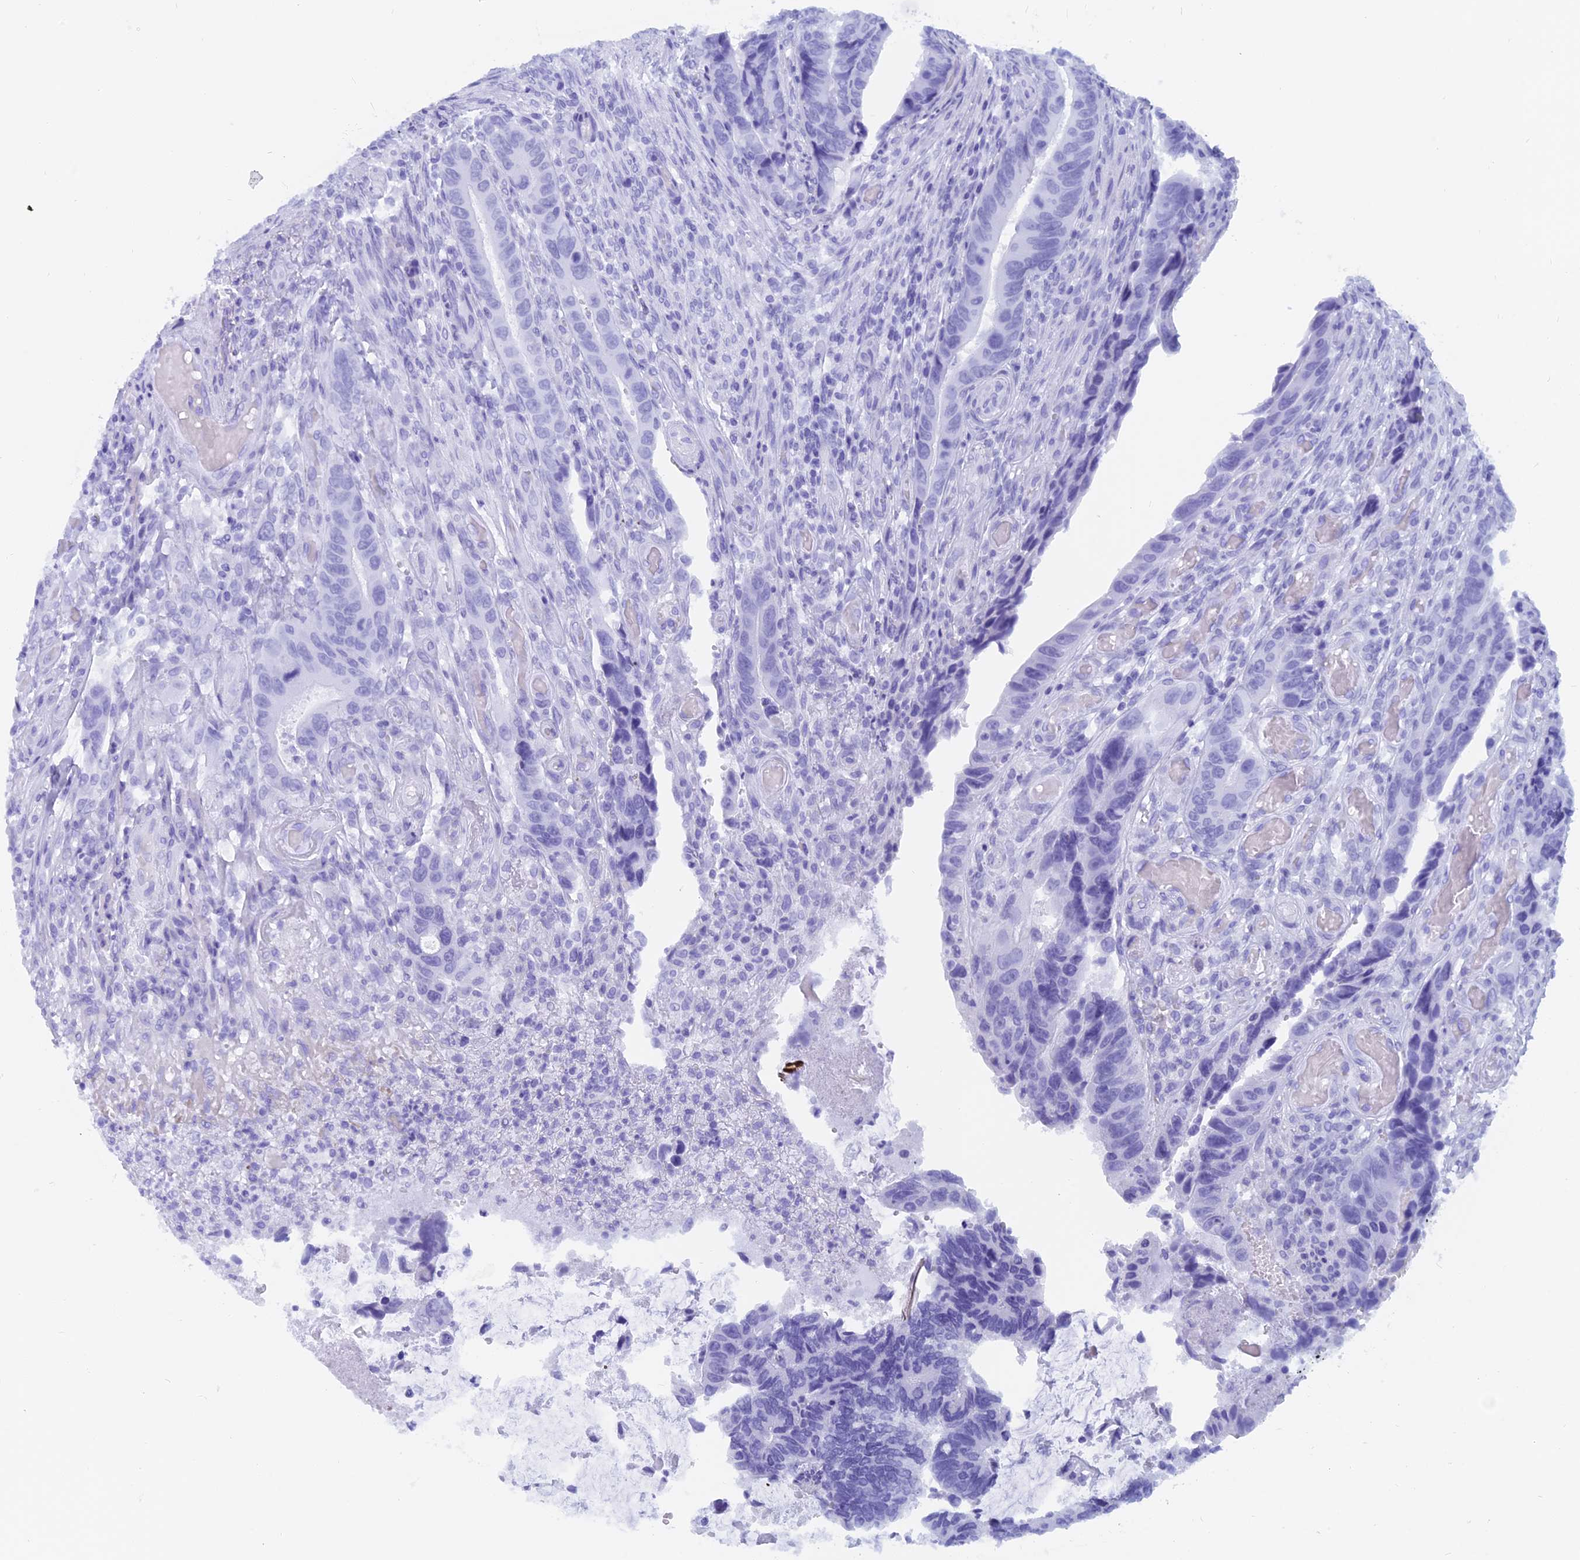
{"staining": {"intensity": "negative", "quantity": "none", "location": "none"}, "tissue": "colorectal cancer", "cell_type": "Tumor cells", "image_type": "cancer", "snomed": [{"axis": "morphology", "description": "Adenocarcinoma, NOS"}, {"axis": "topography", "description": "Colon"}], "caption": "The micrograph reveals no staining of tumor cells in colorectal cancer. Nuclei are stained in blue.", "gene": "CAPS", "patient": {"sex": "male", "age": 87}}